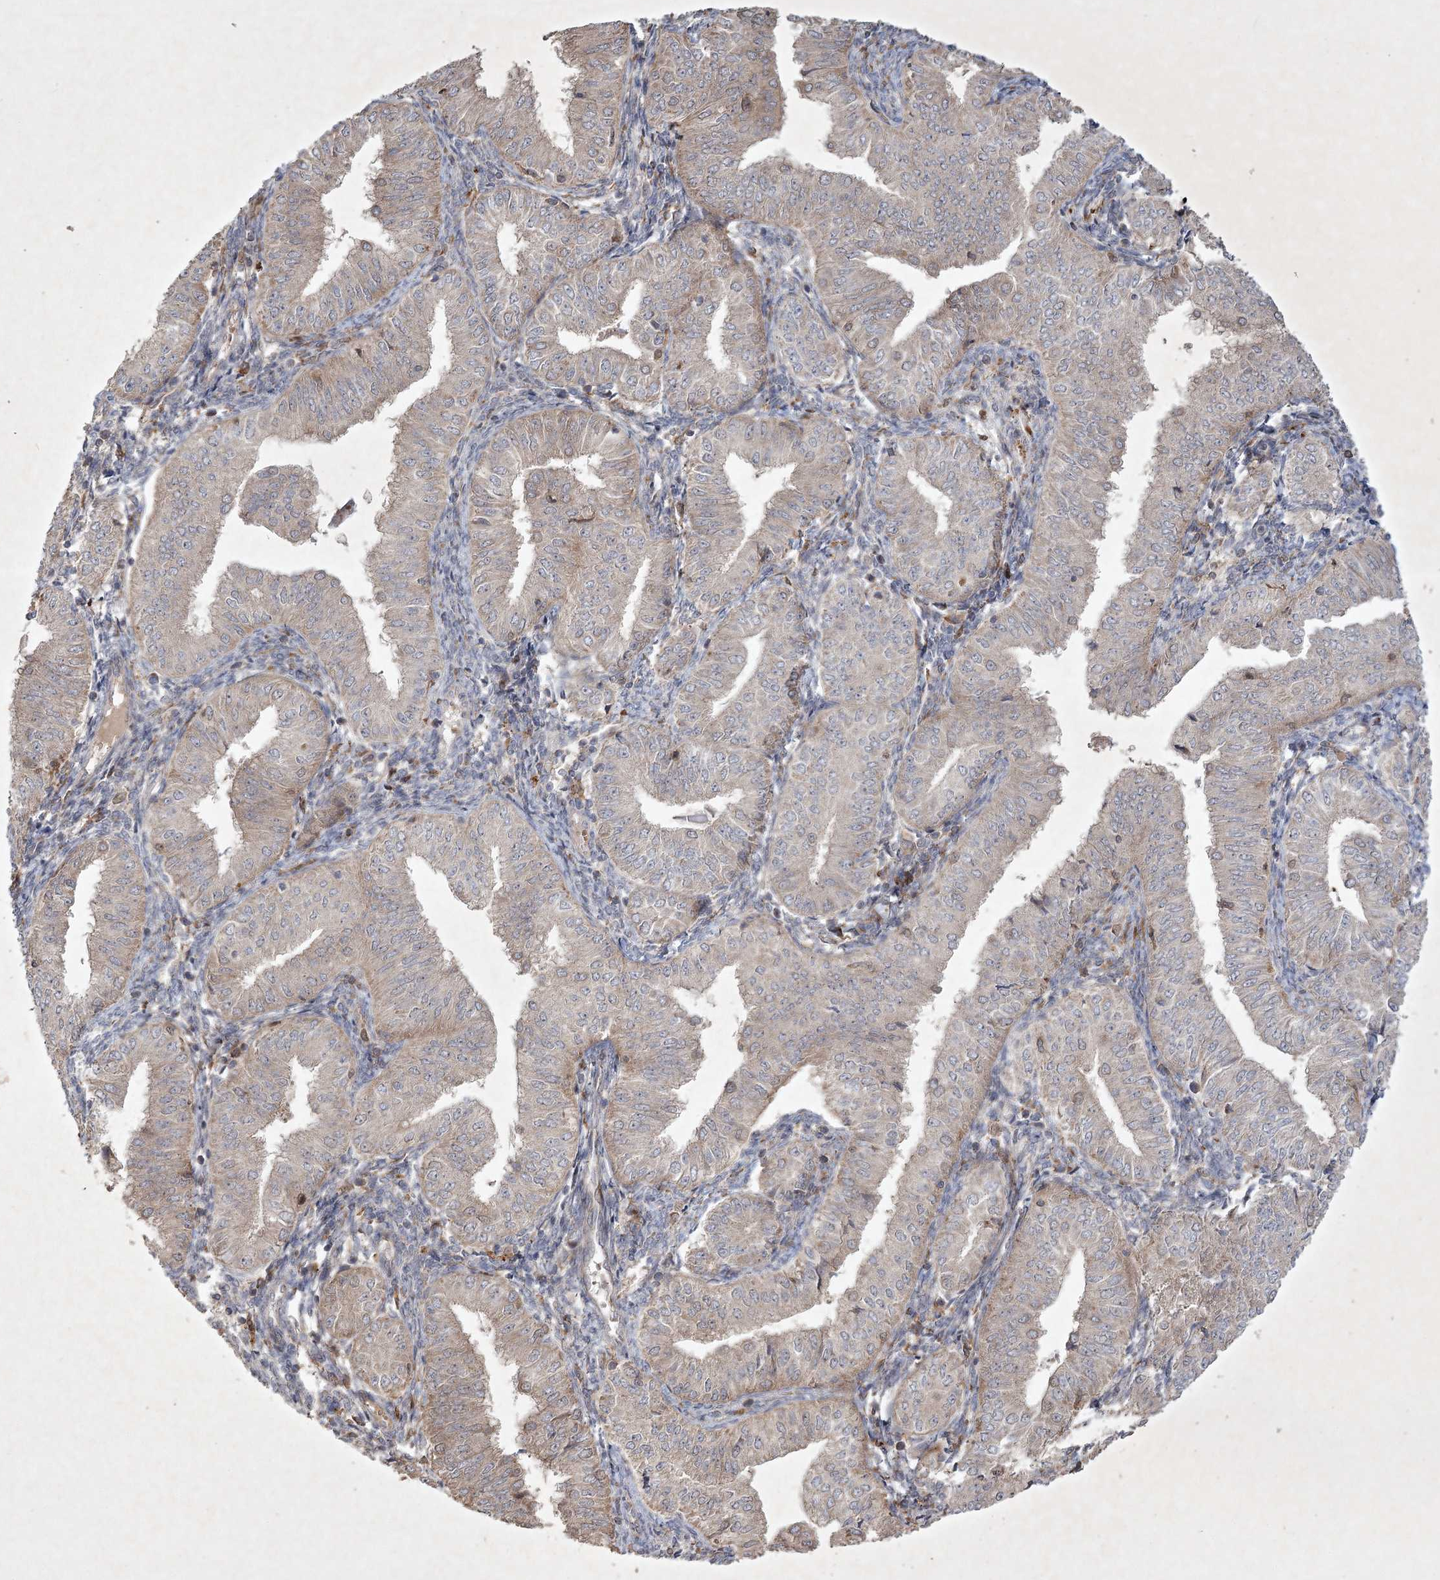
{"staining": {"intensity": "weak", "quantity": "<25%", "location": "cytoplasmic/membranous"}, "tissue": "endometrial cancer", "cell_type": "Tumor cells", "image_type": "cancer", "snomed": [{"axis": "morphology", "description": "Normal tissue, NOS"}, {"axis": "morphology", "description": "Adenocarcinoma, NOS"}, {"axis": "topography", "description": "Endometrium"}], "caption": "Immunohistochemistry (IHC) of endometrial cancer (adenocarcinoma) shows no expression in tumor cells. (Immunohistochemistry, brightfield microscopy, high magnification).", "gene": "KBTBD4", "patient": {"sex": "female", "age": 53}}